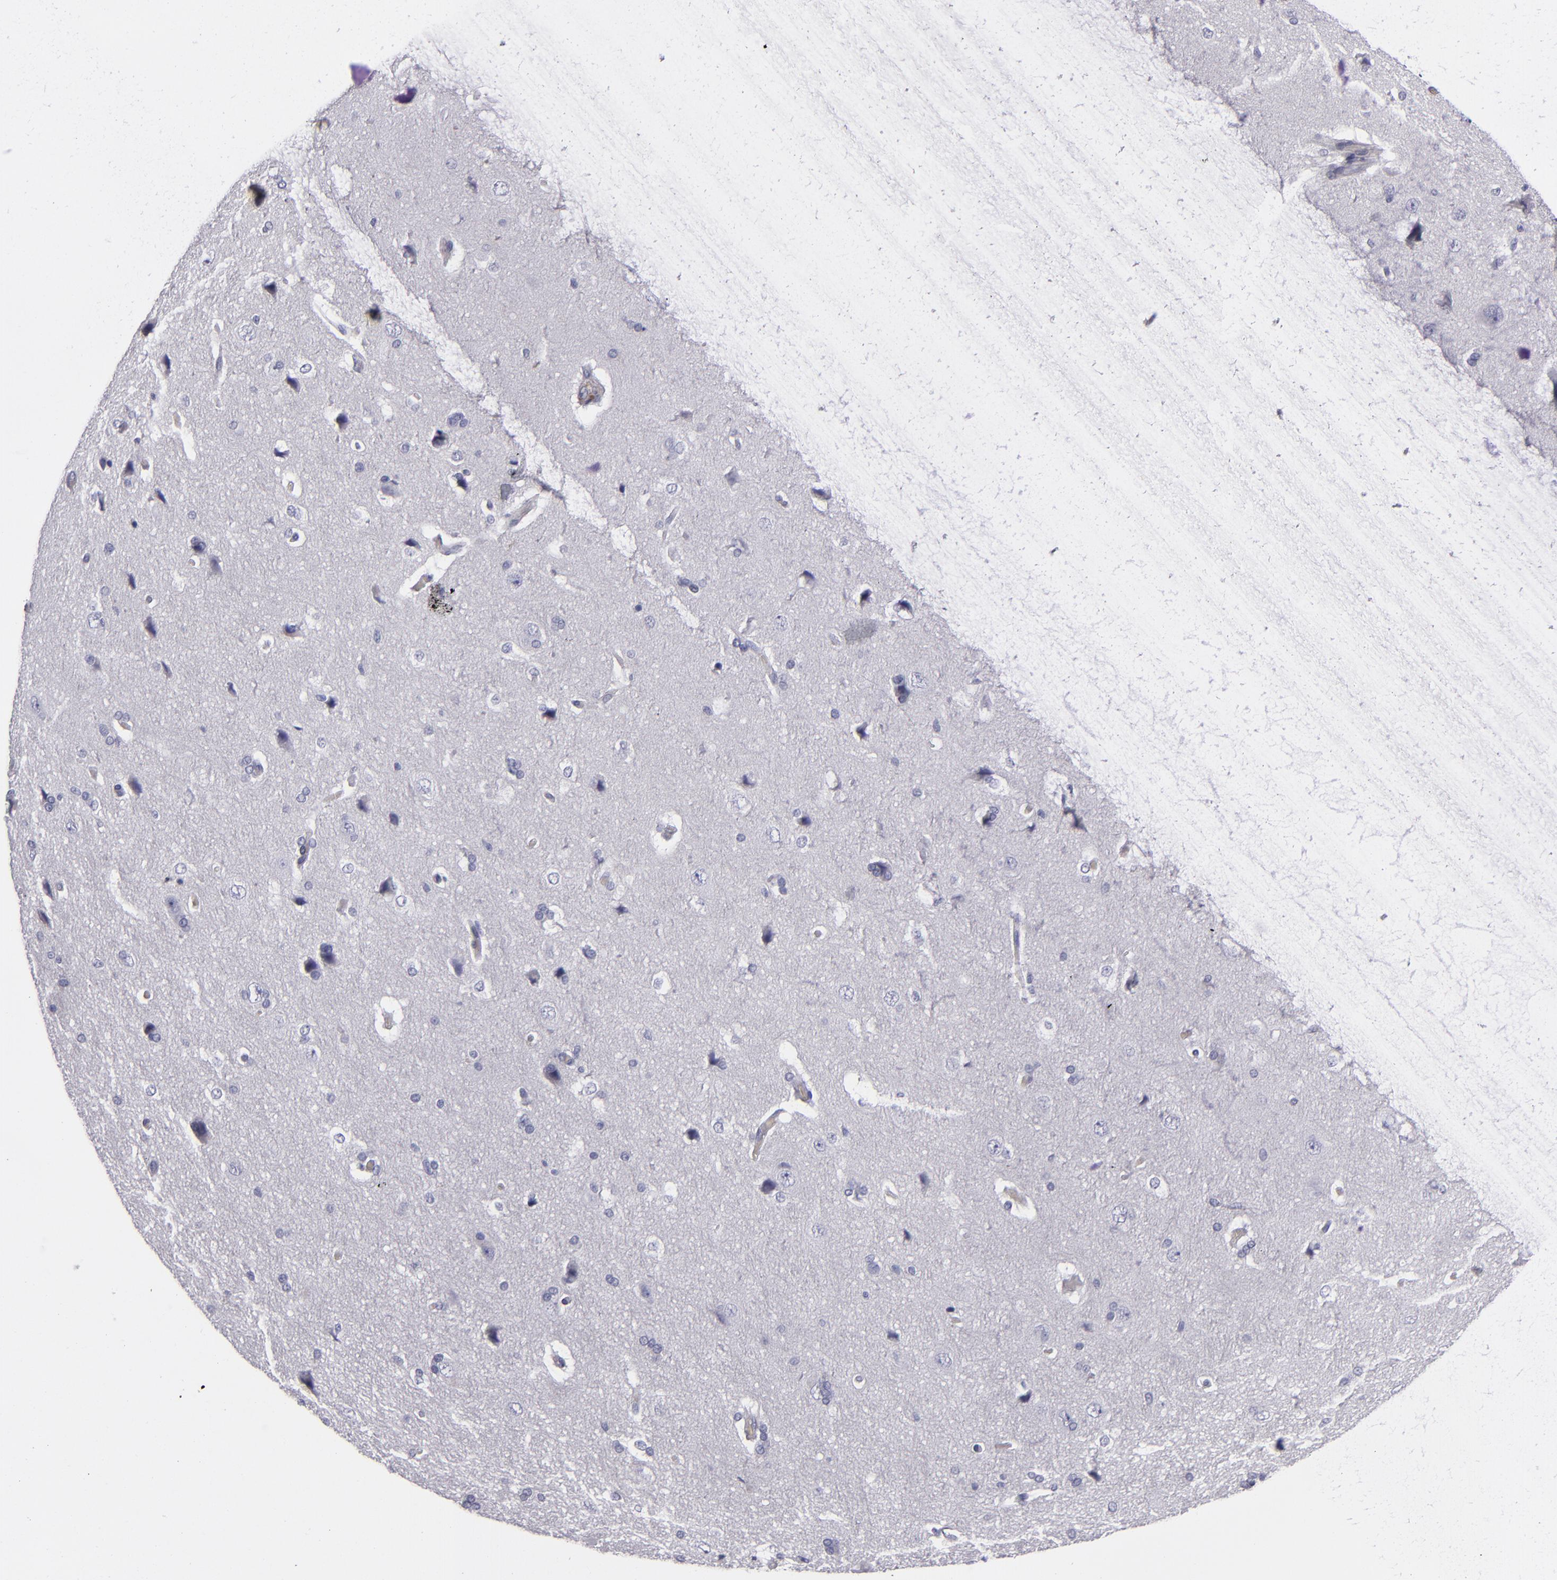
{"staining": {"intensity": "negative", "quantity": "none", "location": "none"}, "tissue": "cerebral cortex", "cell_type": "Endothelial cells", "image_type": "normal", "snomed": [{"axis": "morphology", "description": "Normal tissue, NOS"}, {"axis": "topography", "description": "Cerebral cortex"}], "caption": "Micrograph shows no significant protein staining in endothelial cells of unremarkable cerebral cortex.", "gene": "ANPEP", "patient": {"sex": "female", "age": 45}}